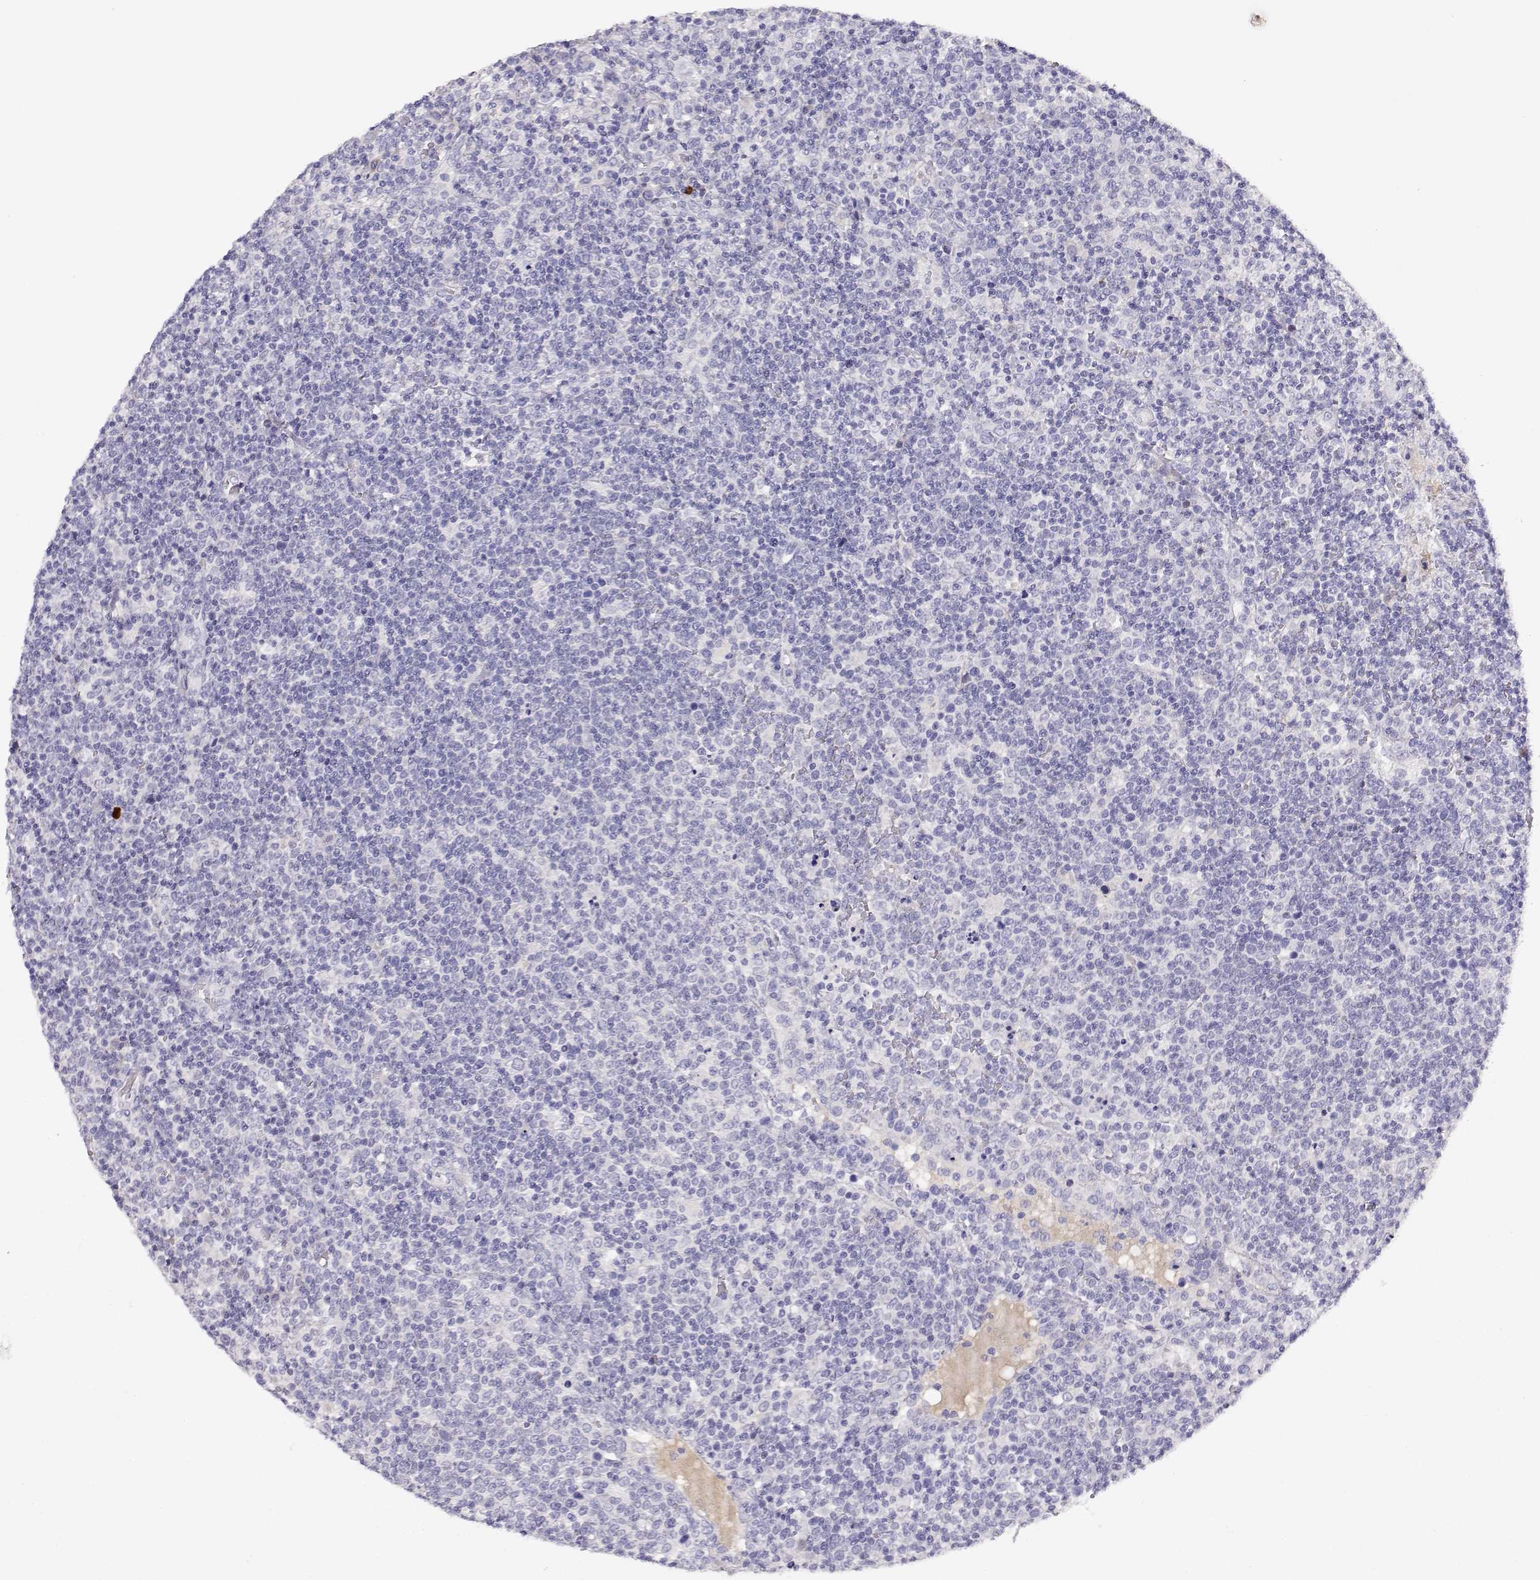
{"staining": {"intensity": "negative", "quantity": "none", "location": "none"}, "tissue": "lymphoma", "cell_type": "Tumor cells", "image_type": "cancer", "snomed": [{"axis": "morphology", "description": "Malignant lymphoma, non-Hodgkin's type, High grade"}, {"axis": "topography", "description": "Lymph node"}], "caption": "A photomicrograph of human lymphoma is negative for staining in tumor cells. (DAB immunohistochemistry, high magnification).", "gene": "GPR174", "patient": {"sex": "male", "age": 61}}